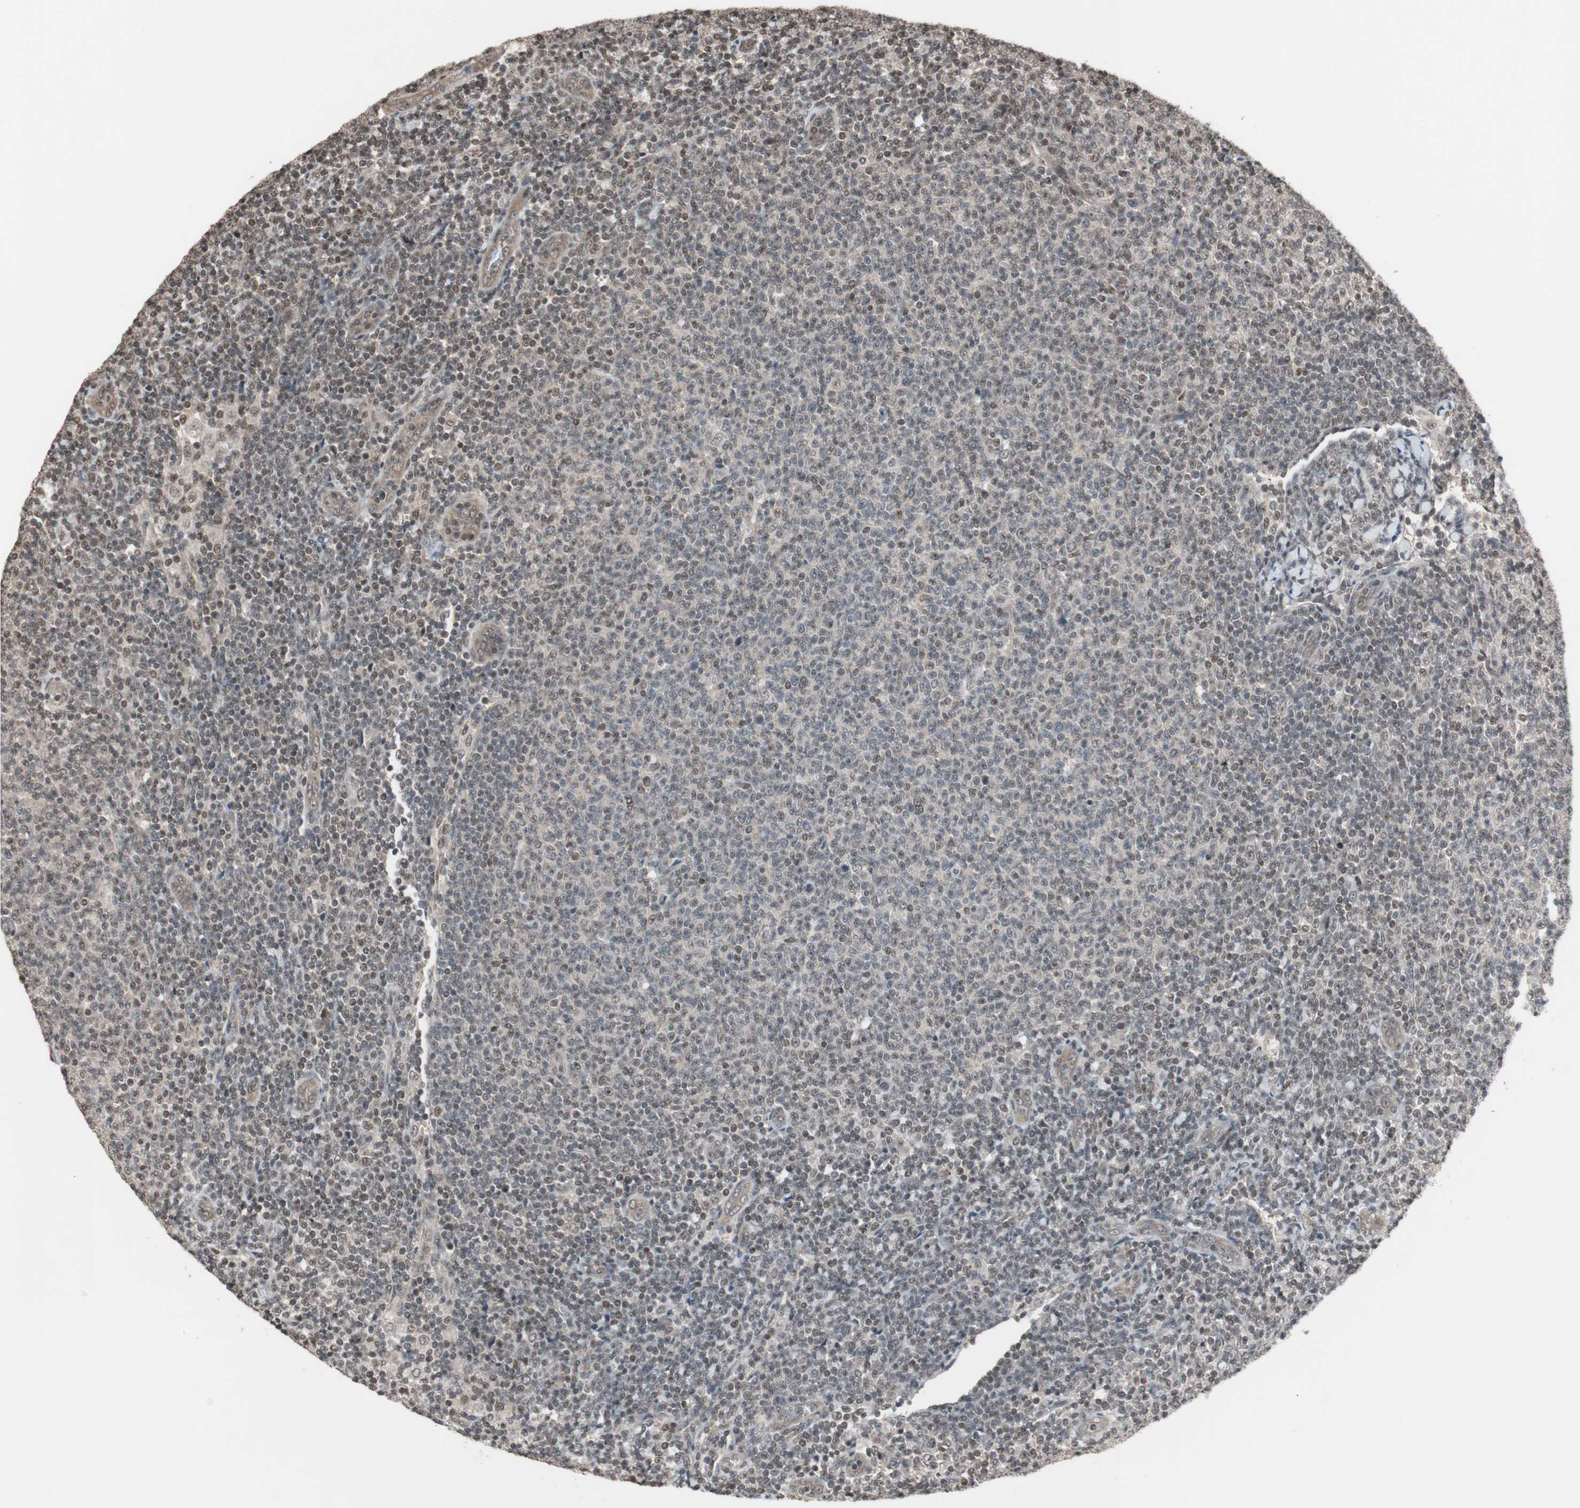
{"staining": {"intensity": "weak", "quantity": "<25%", "location": "nuclear"}, "tissue": "lymphoma", "cell_type": "Tumor cells", "image_type": "cancer", "snomed": [{"axis": "morphology", "description": "Malignant lymphoma, non-Hodgkin's type, Low grade"}, {"axis": "topography", "description": "Lymph node"}], "caption": "DAB (3,3'-diaminobenzidine) immunohistochemical staining of malignant lymphoma, non-Hodgkin's type (low-grade) exhibits no significant staining in tumor cells. The staining was performed using DAB to visualize the protein expression in brown, while the nuclei were stained in blue with hematoxylin (Magnification: 20x).", "gene": "DRAP1", "patient": {"sex": "male", "age": 66}}